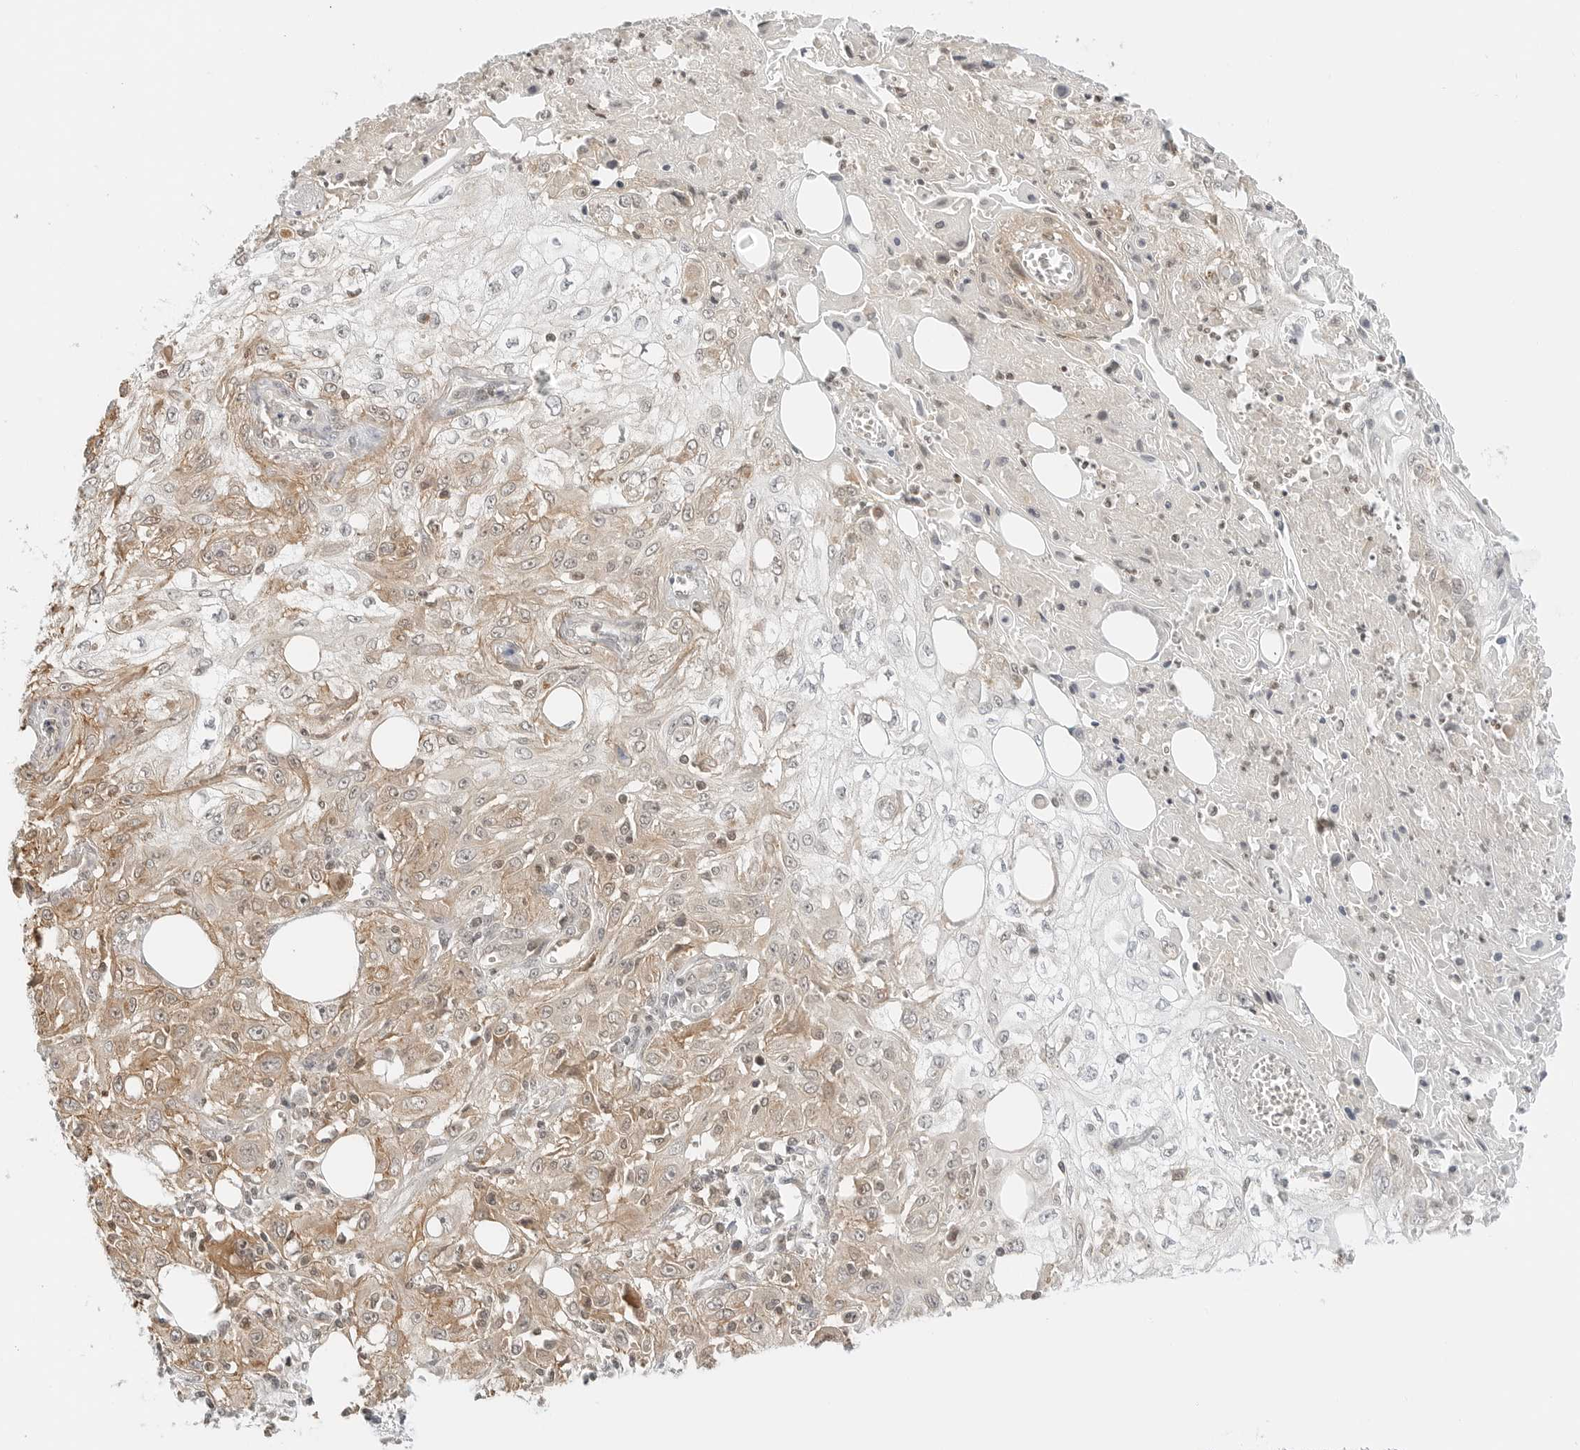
{"staining": {"intensity": "weak", "quantity": ">75%", "location": "cytoplasmic/membranous"}, "tissue": "skin cancer", "cell_type": "Tumor cells", "image_type": "cancer", "snomed": [{"axis": "morphology", "description": "Squamous cell carcinoma, NOS"}, {"axis": "morphology", "description": "Squamous cell carcinoma, metastatic, NOS"}, {"axis": "topography", "description": "Skin"}, {"axis": "topography", "description": "Lymph node"}], "caption": "A high-resolution photomicrograph shows IHC staining of skin cancer (squamous cell carcinoma), which demonstrates weak cytoplasmic/membranous positivity in approximately >75% of tumor cells.", "gene": "IQCC", "patient": {"sex": "male", "age": 75}}